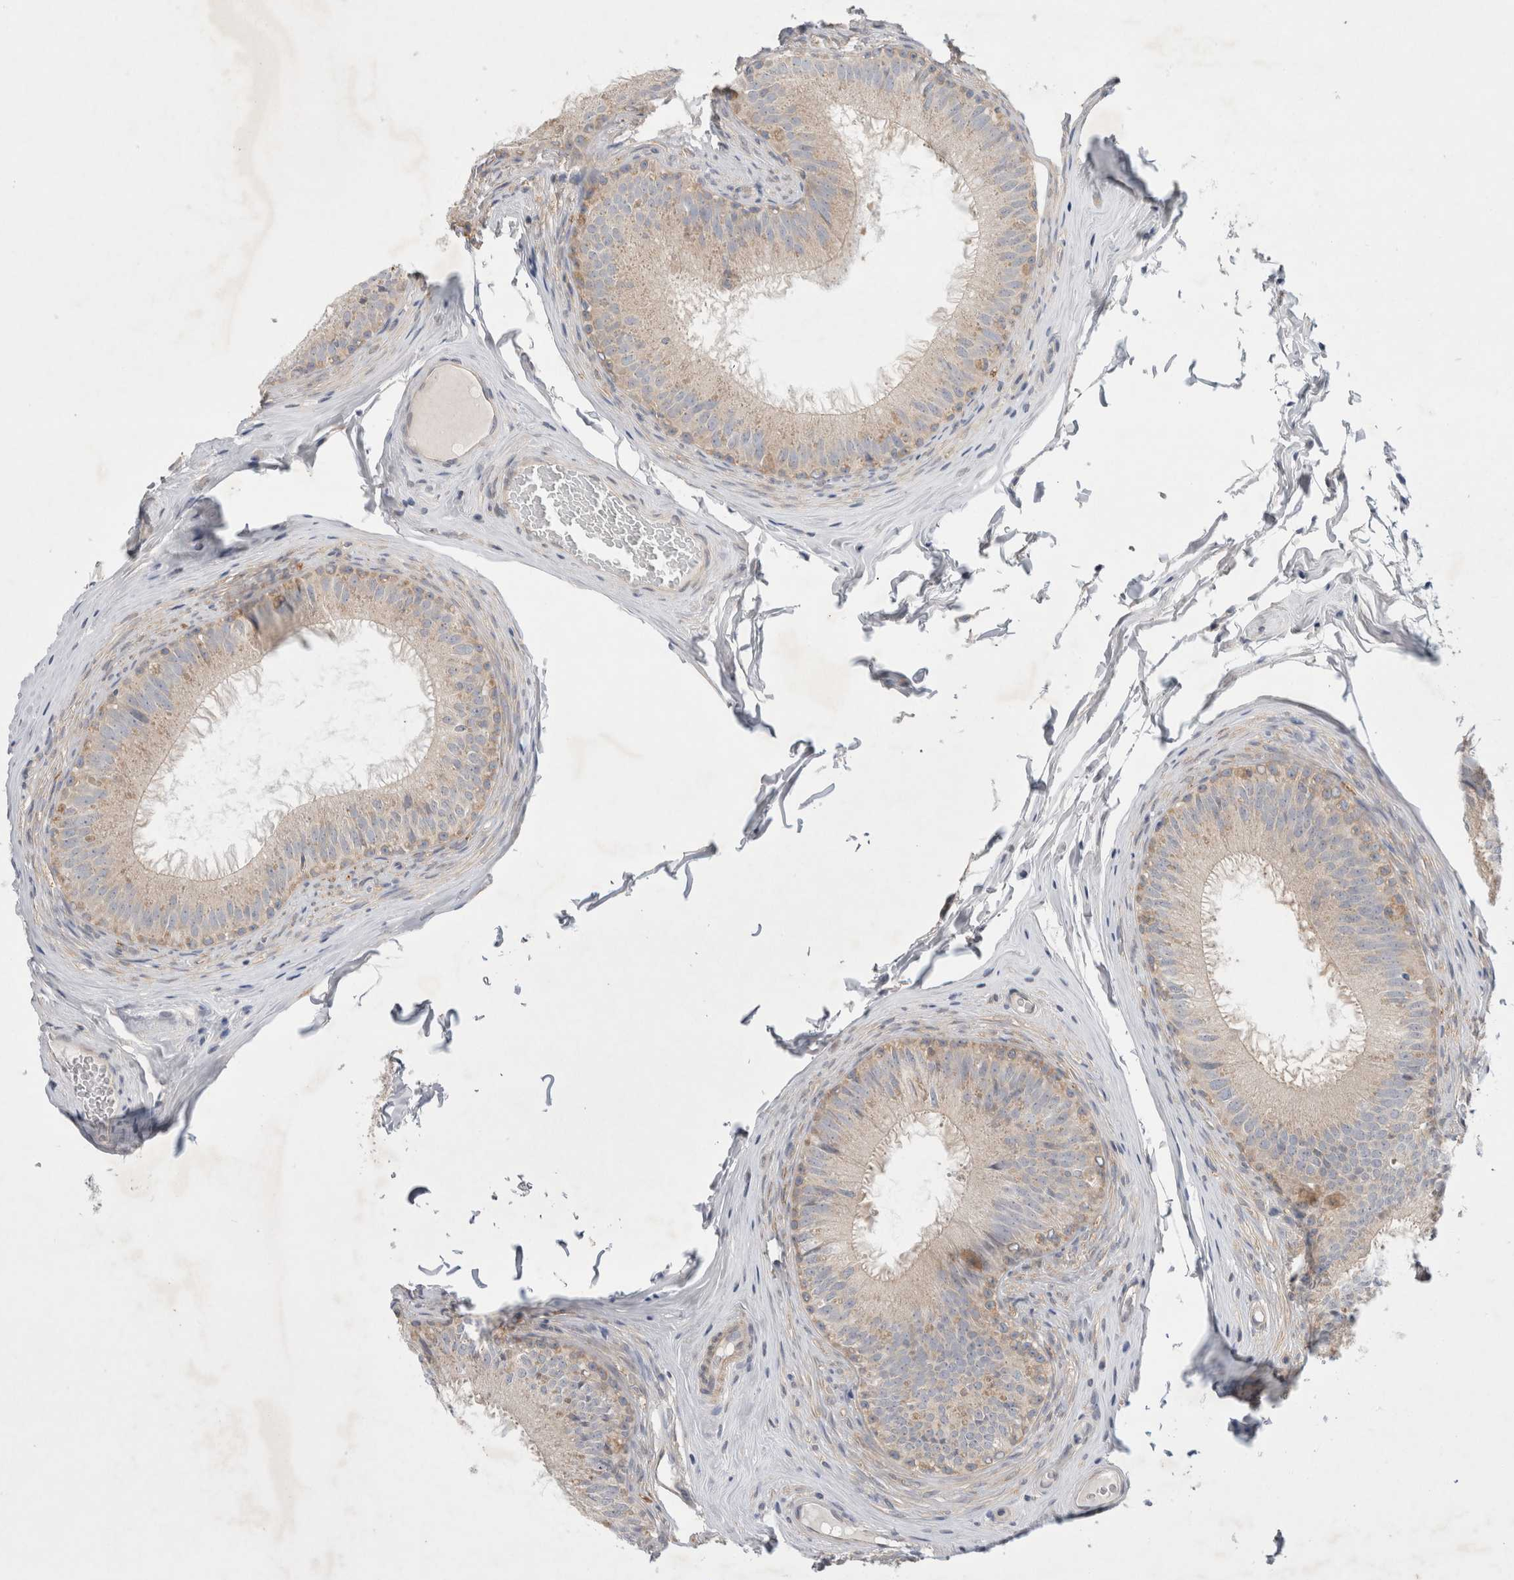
{"staining": {"intensity": "weak", "quantity": "<25%", "location": "cytoplasmic/membranous"}, "tissue": "epididymis", "cell_type": "Glandular cells", "image_type": "normal", "snomed": [{"axis": "morphology", "description": "Normal tissue, NOS"}, {"axis": "topography", "description": "Epididymis"}], "caption": "DAB immunohistochemical staining of normal epididymis displays no significant staining in glandular cells.", "gene": "WIPF2", "patient": {"sex": "male", "age": 32}}